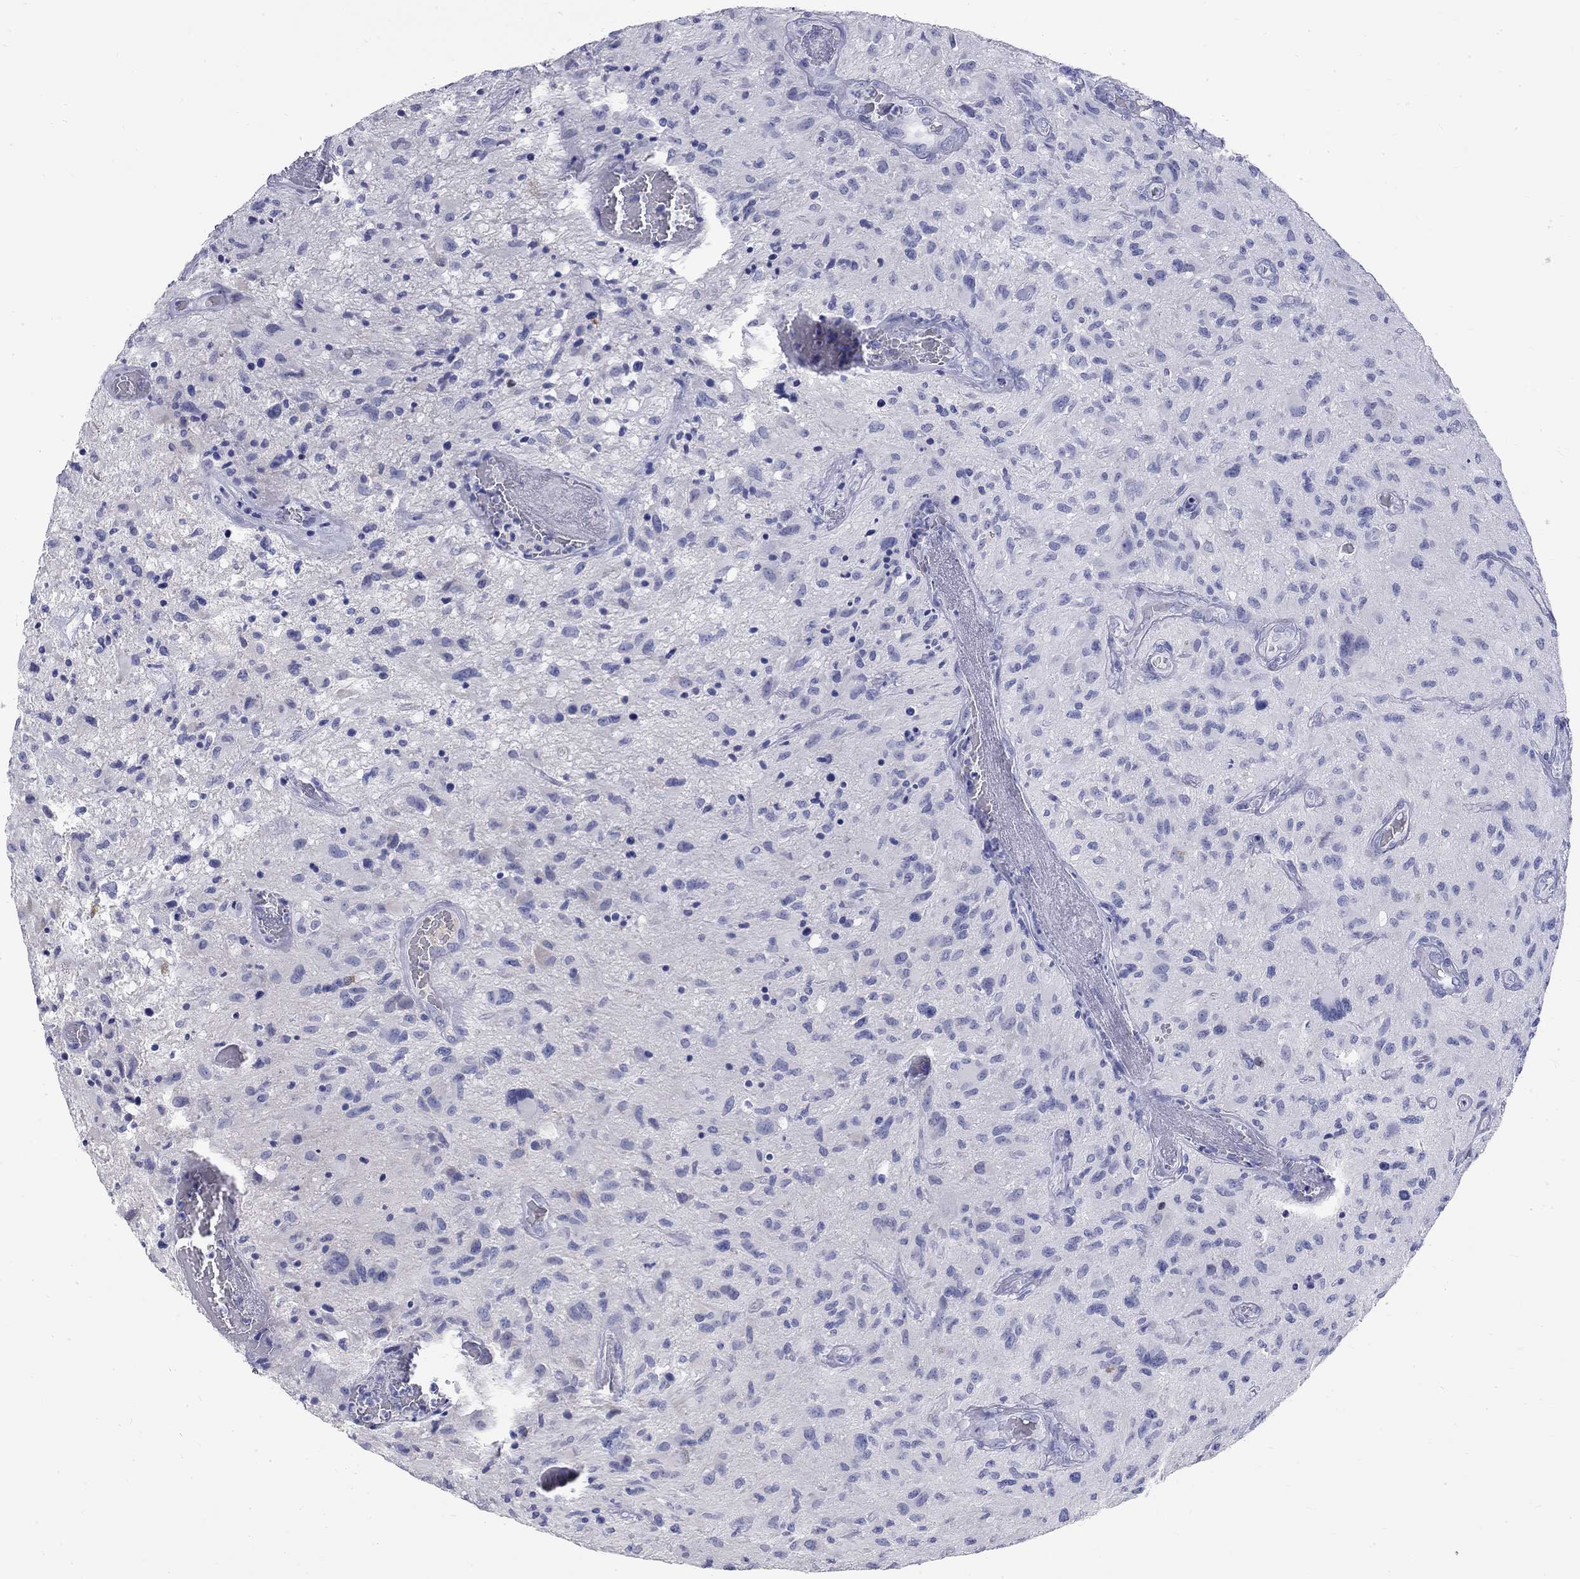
{"staining": {"intensity": "negative", "quantity": "none", "location": "none"}, "tissue": "glioma", "cell_type": "Tumor cells", "image_type": "cancer", "snomed": [{"axis": "morphology", "description": "Glioma, malignant, NOS"}, {"axis": "morphology", "description": "Glioma, malignant, High grade"}, {"axis": "topography", "description": "Brain"}], "caption": "Image shows no protein expression in tumor cells of malignant glioma tissue.", "gene": "PHOX2B", "patient": {"sex": "female", "age": 71}}